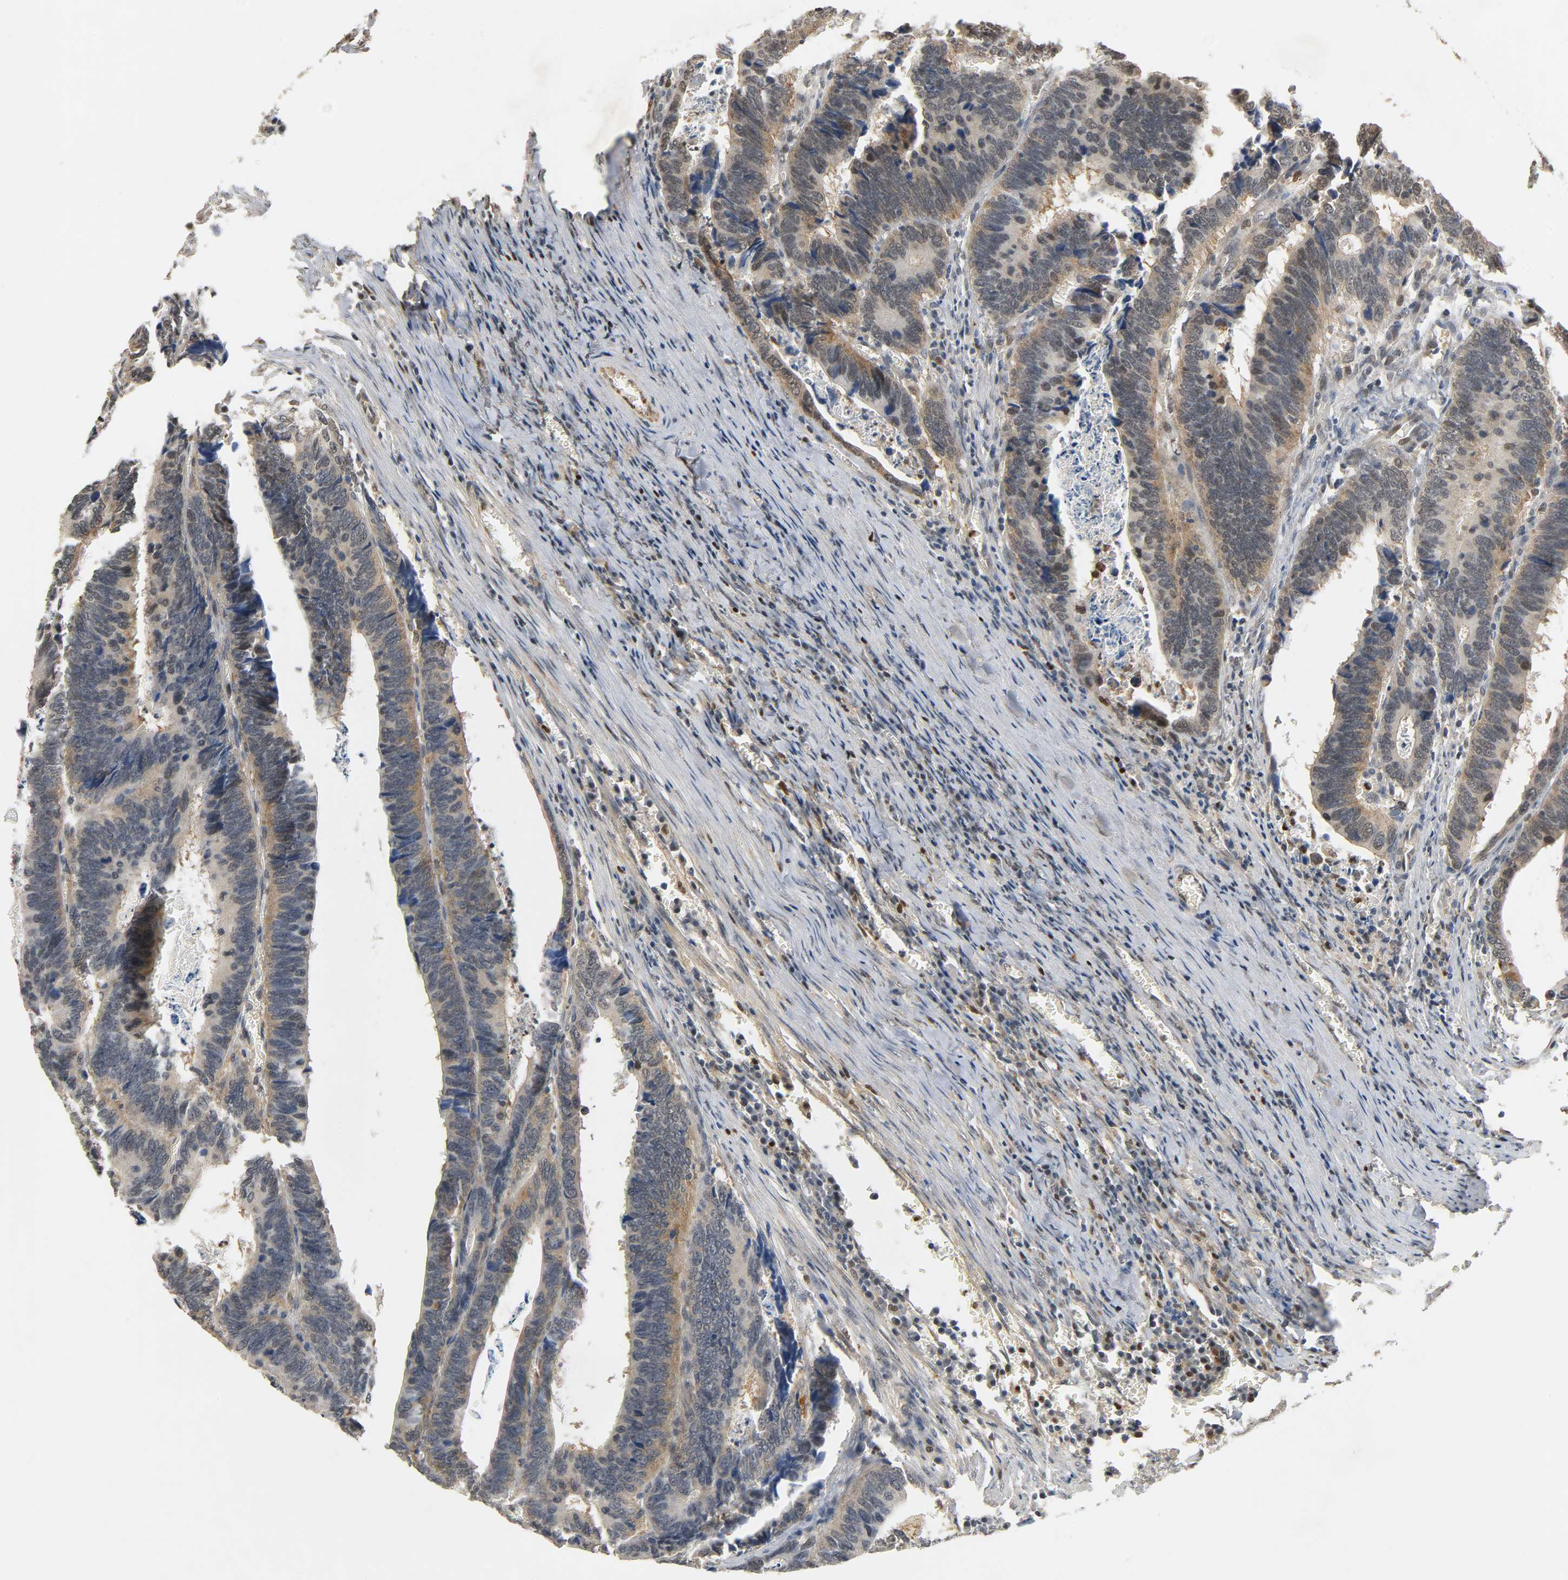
{"staining": {"intensity": "weak", "quantity": ">75%", "location": "cytoplasmic/membranous"}, "tissue": "colorectal cancer", "cell_type": "Tumor cells", "image_type": "cancer", "snomed": [{"axis": "morphology", "description": "Adenocarcinoma, NOS"}, {"axis": "topography", "description": "Colon"}], "caption": "This histopathology image exhibits IHC staining of colorectal adenocarcinoma, with low weak cytoplasmic/membranous expression in approximately >75% of tumor cells.", "gene": "ZFPM2", "patient": {"sex": "male", "age": 72}}